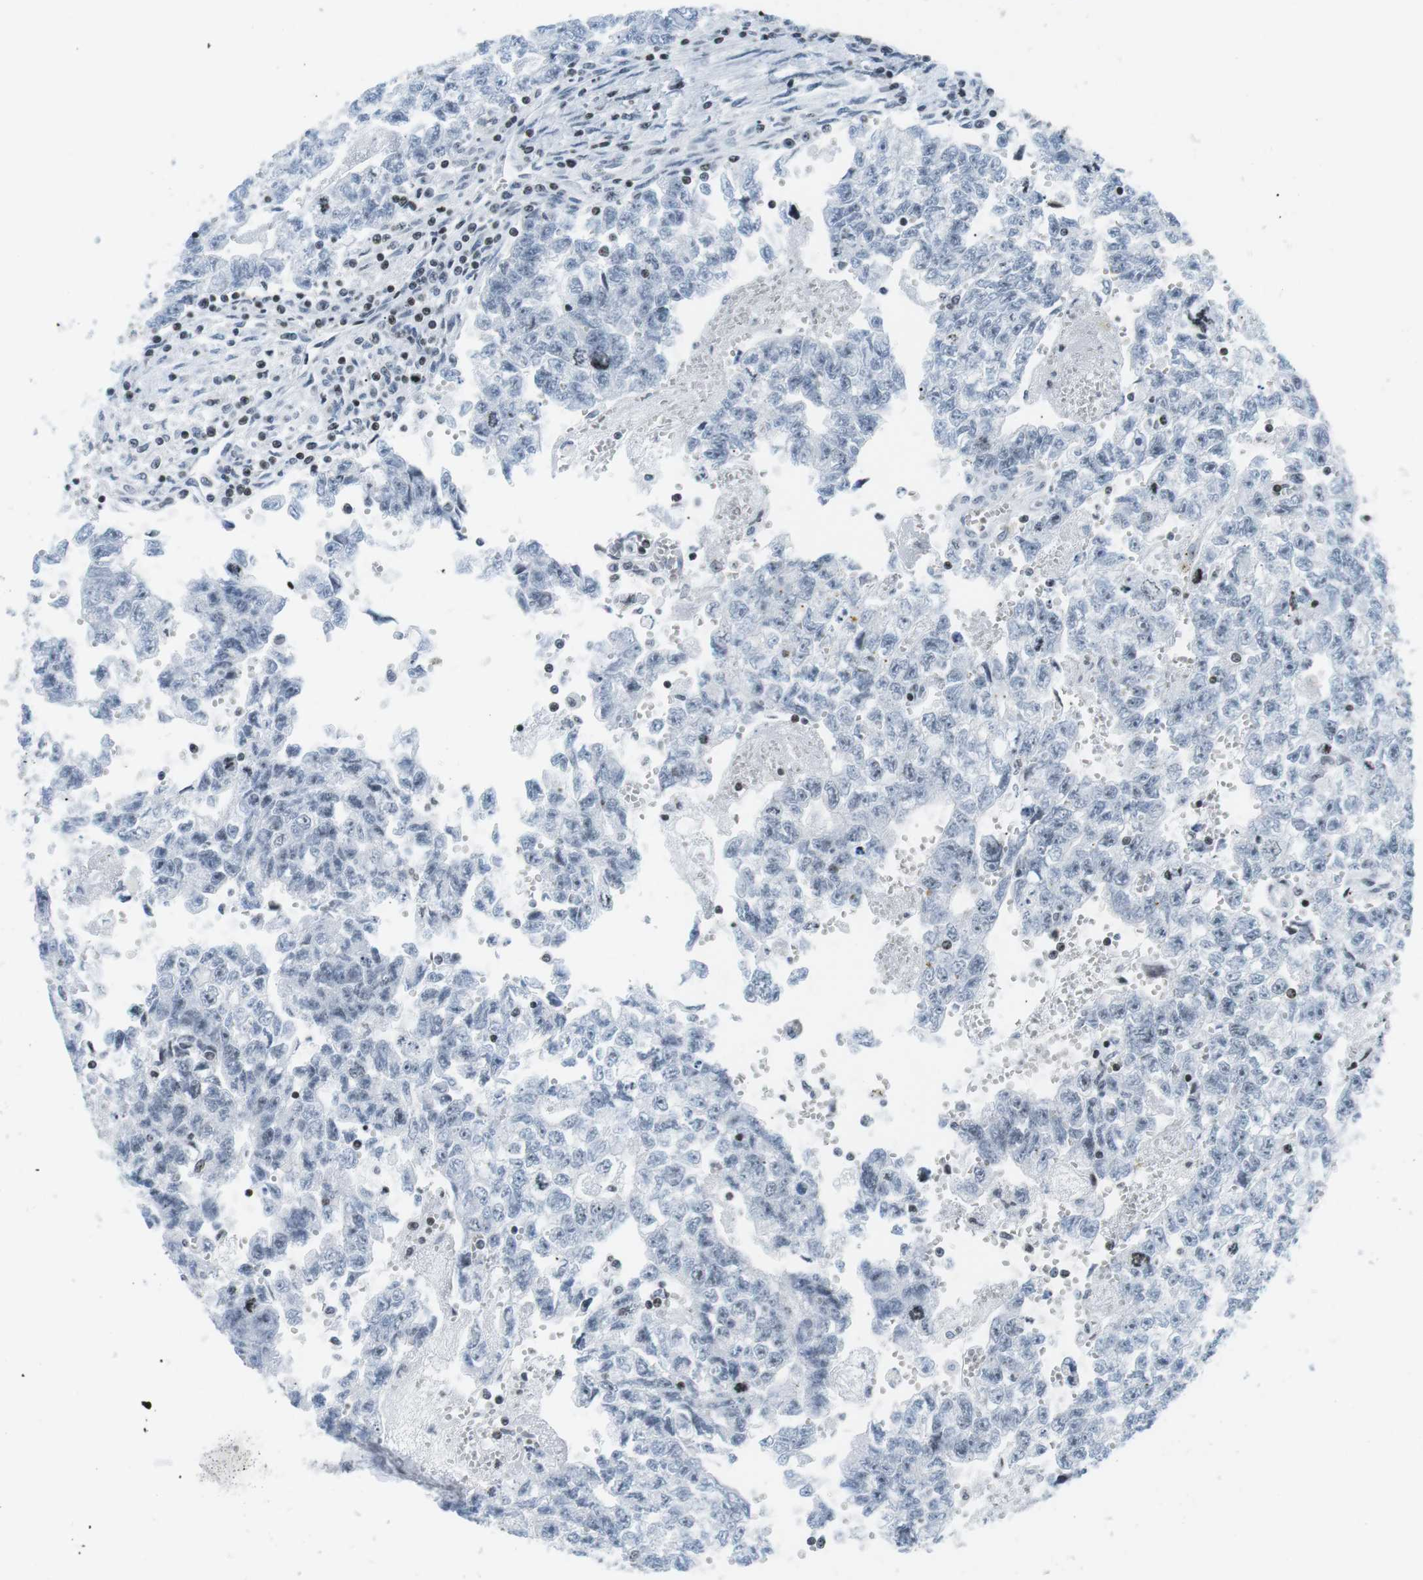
{"staining": {"intensity": "negative", "quantity": "none", "location": "none"}, "tissue": "testis cancer", "cell_type": "Tumor cells", "image_type": "cancer", "snomed": [{"axis": "morphology", "description": "Seminoma, NOS"}, {"axis": "morphology", "description": "Carcinoma, Embryonal, NOS"}, {"axis": "topography", "description": "Testis"}], "caption": "Image shows no significant protein positivity in tumor cells of embryonal carcinoma (testis).", "gene": "E2F2", "patient": {"sex": "male", "age": 38}}